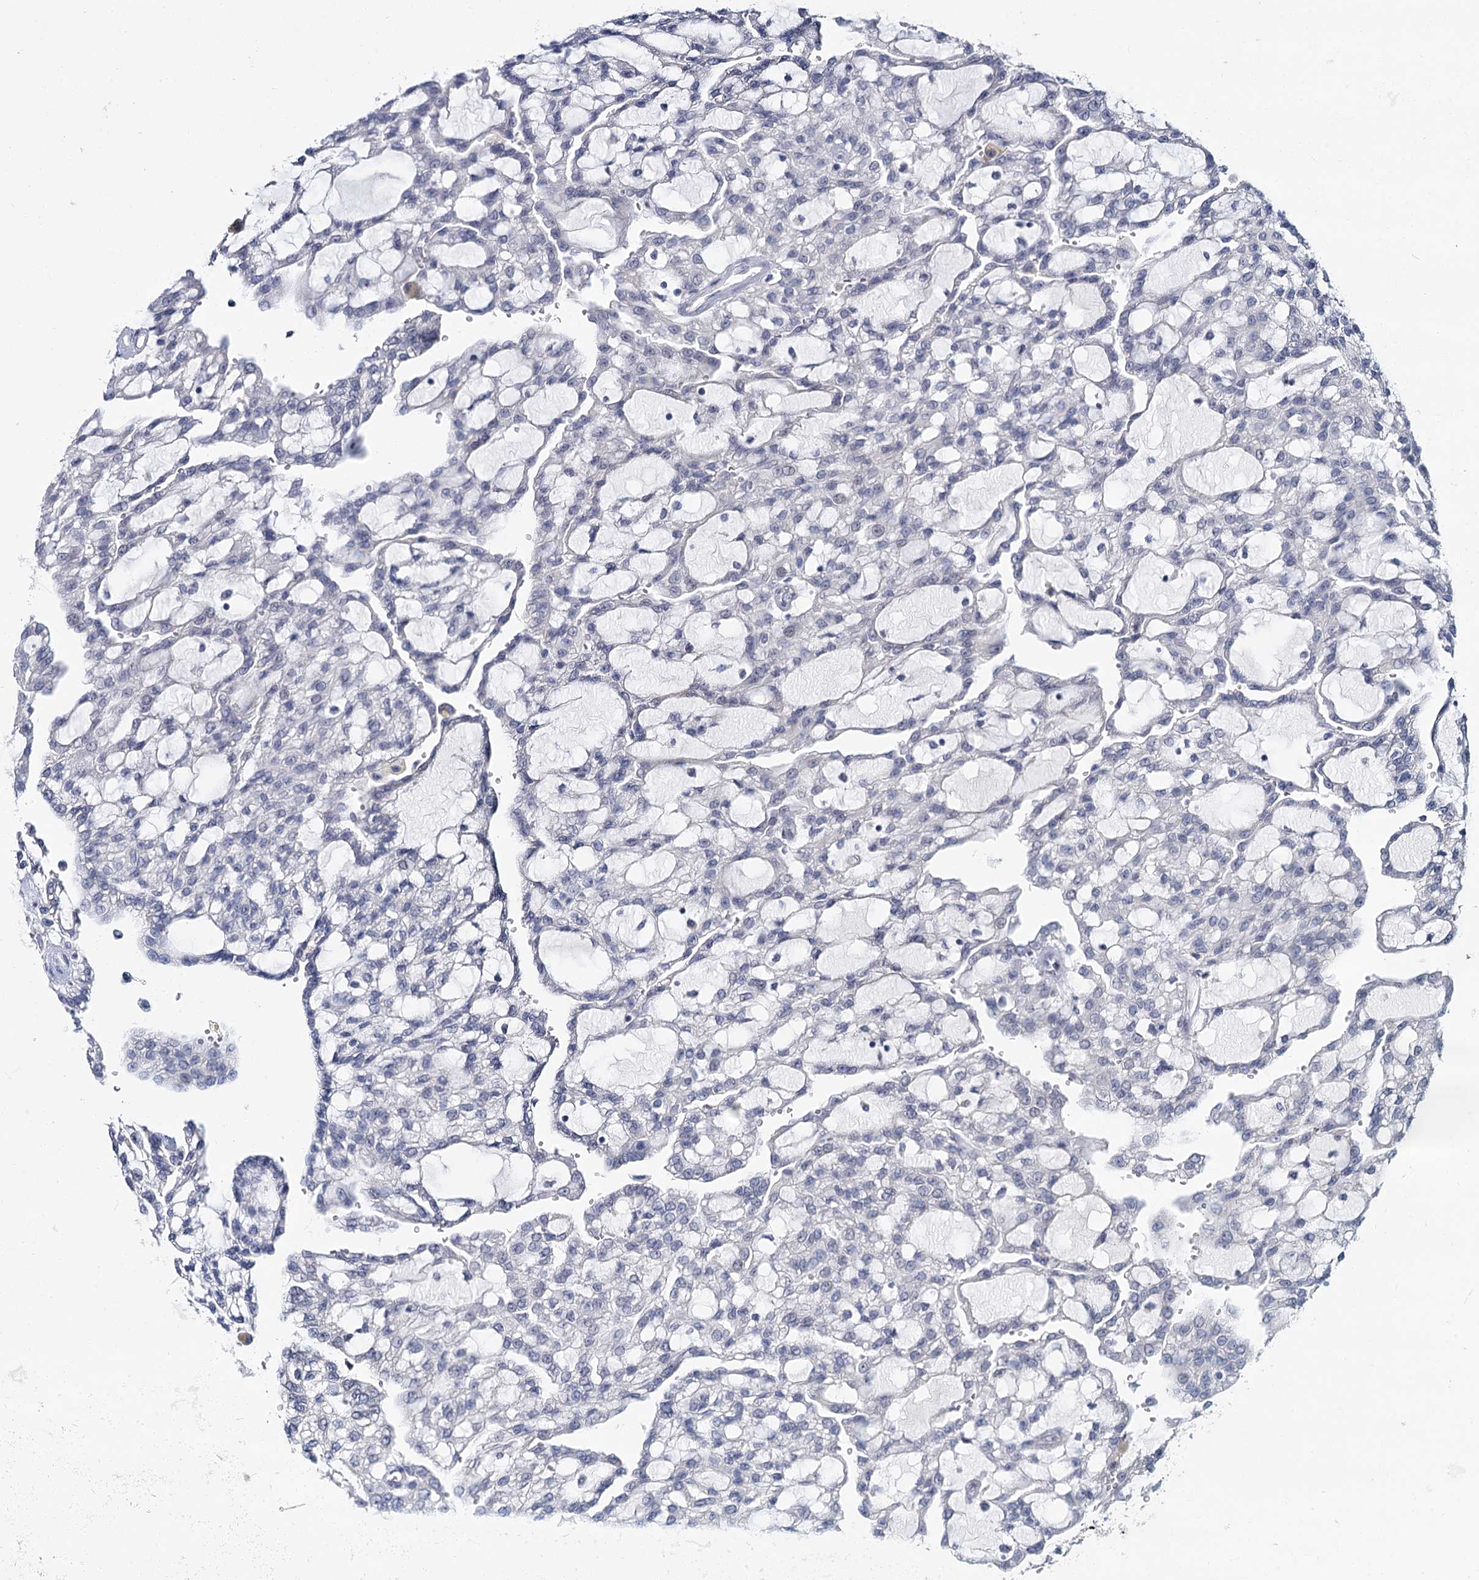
{"staining": {"intensity": "negative", "quantity": "none", "location": "none"}, "tissue": "renal cancer", "cell_type": "Tumor cells", "image_type": "cancer", "snomed": [{"axis": "morphology", "description": "Adenocarcinoma, NOS"}, {"axis": "topography", "description": "Kidney"}], "caption": "DAB immunohistochemical staining of human renal cancer (adenocarcinoma) demonstrates no significant expression in tumor cells.", "gene": "ACRBP", "patient": {"sex": "male", "age": 63}}